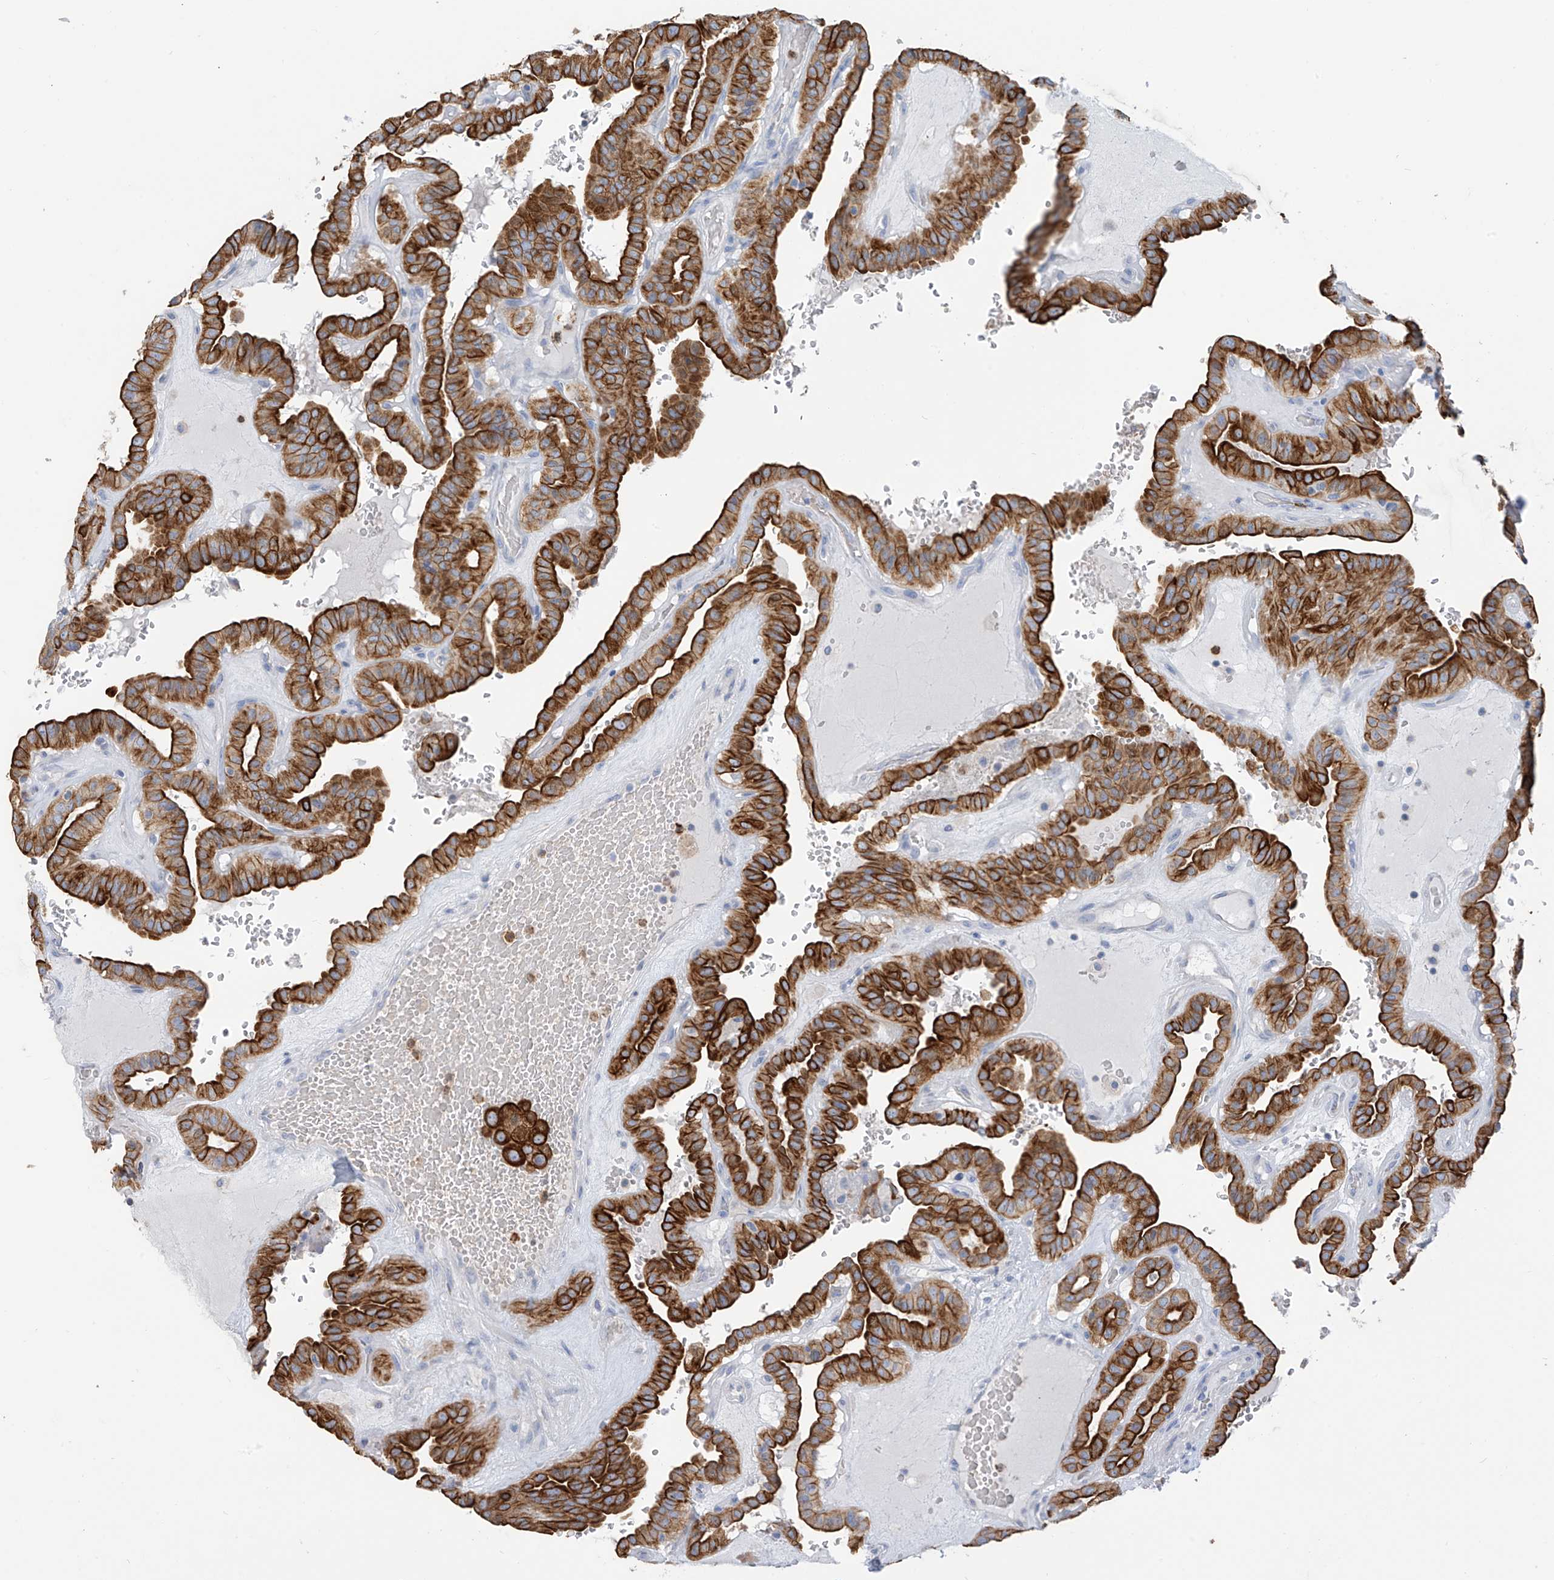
{"staining": {"intensity": "strong", "quantity": ">75%", "location": "cytoplasmic/membranous"}, "tissue": "thyroid cancer", "cell_type": "Tumor cells", "image_type": "cancer", "snomed": [{"axis": "morphology", "description": "Papillary adenocarcinoma, NOS"}, {"axis": "topography", "description": "Thyroid gland"}], "caption": "Strong cytoplasmic/membranous positivity for a protein is identified in approximately >75% of tumor cells of papillary adenocarcinoma (thyroid) using immunohistochemistry.", "gene": "PAFAH1B3", "patient": {"sex": "male", "age": 77}}